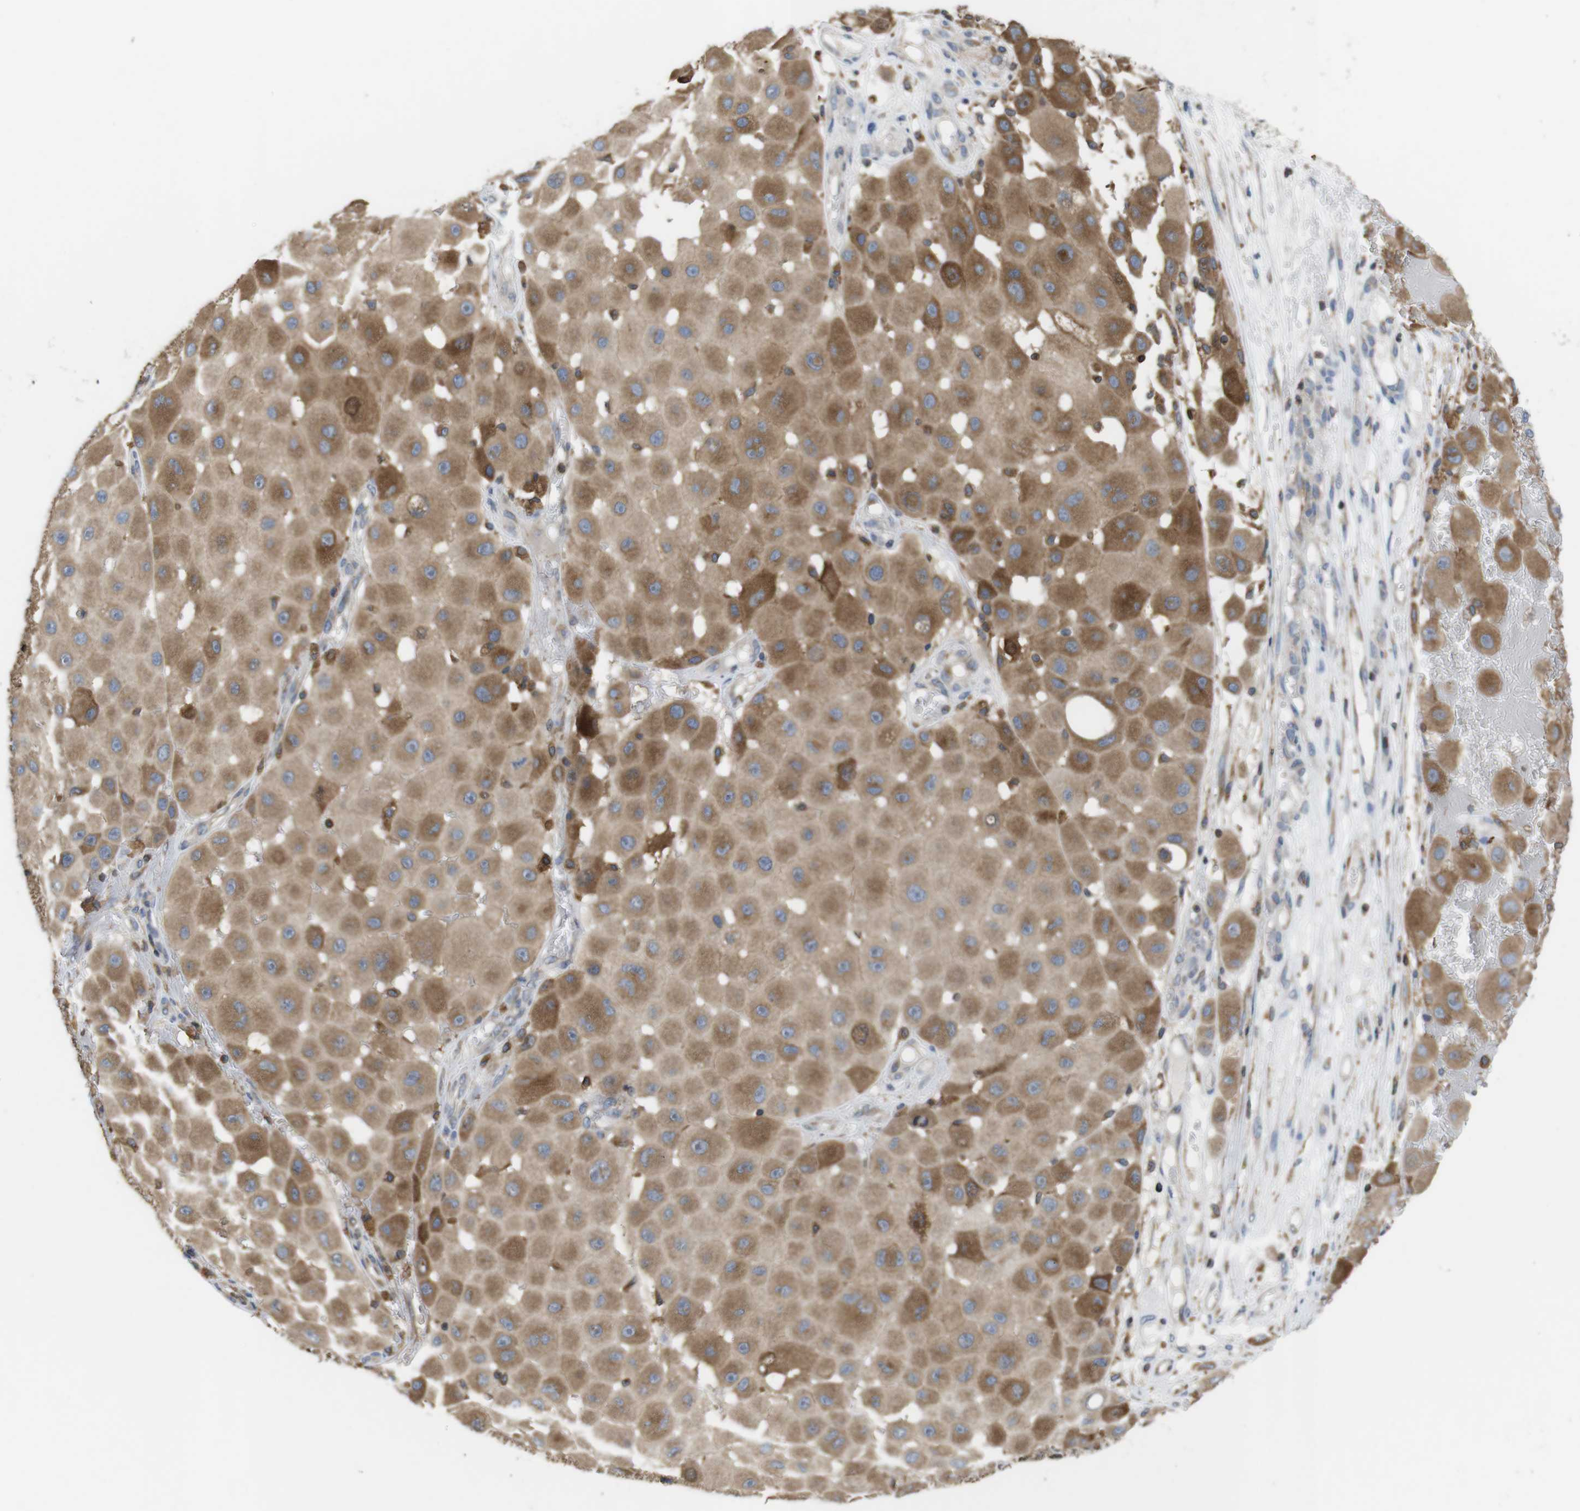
{"staining": {"intensity": "weak", "quantity": ">75%", "location": "cytoplasmic/membranous"}, "tissue": "melanoma", "cell_type": "Tumor cells", "image_type": "cancer", "snomed": [{"axis": "morphology", "description": "Malignant melanoma, NOS"}, {"axis": "topography", "description": "Skin"}], "caption": "Protein expression analysis of human melanoma reveals weak cytoplasmic/membranous expression in approximately >75% of tumor cells.", "gene": "ARL6IP5", "patient": {"sex": "female", "age": 81}}